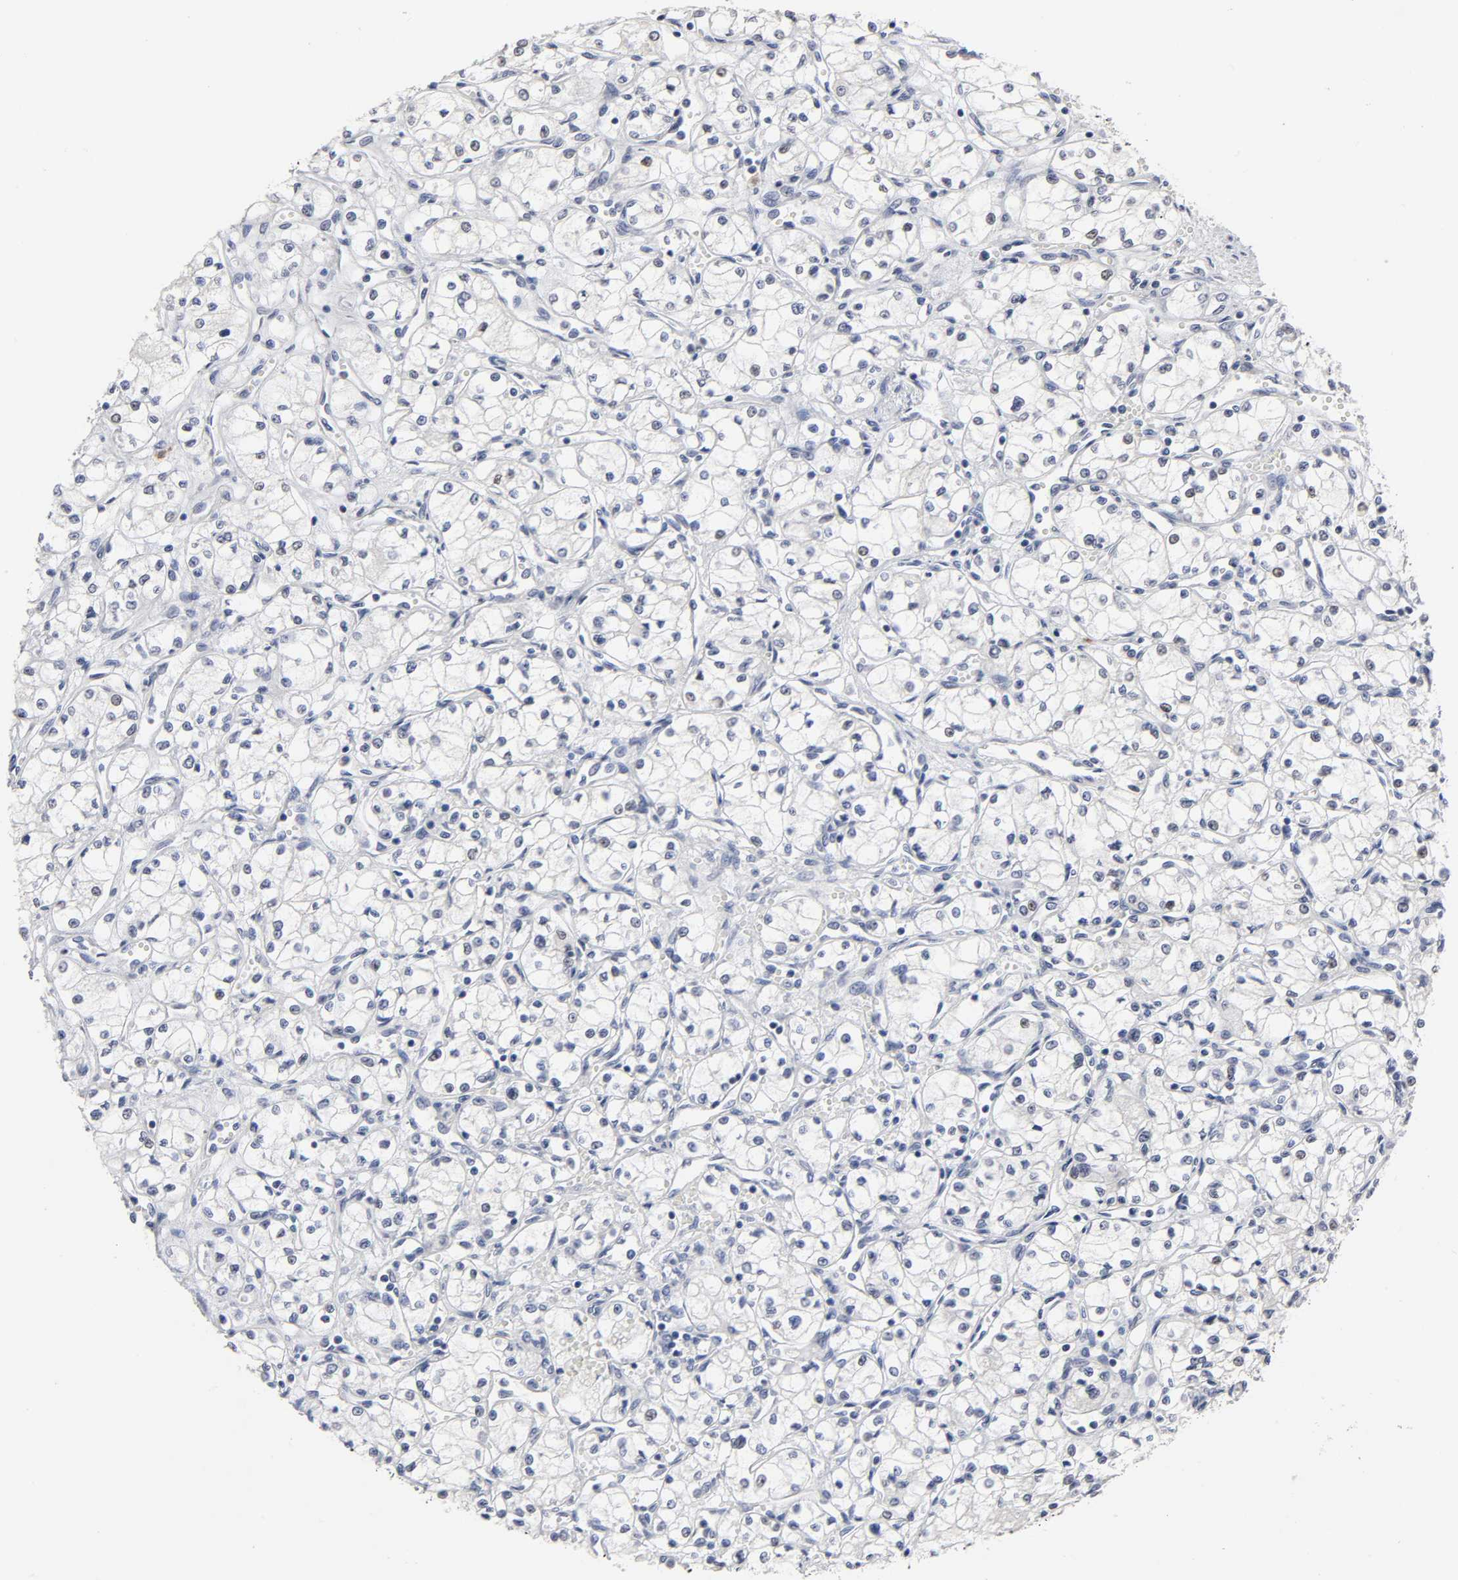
{"staining": {"intensity": "negative", "quantity": "none", "location": "none"}, "tissue": "renal cancer", "cell_type": "Tumor cells", "image_type": "cancer", "snomed": [{"axis": "morphology", "description": "Normal tissue, NOS"}, {"axis": "morphology", "description": "Adenocarcinoma, NOS"}, {"axis": "topography", "description": "Kidney"}], "caption": "Protein analysis of adenocarcinoma (renal) shows no significant expression in tumor cells. (Immunohistochemistry (ihc), brightfield microscopy, high magnification).", "gene": "HNF4A", "patient": {"sex": "male", "age": 59}}